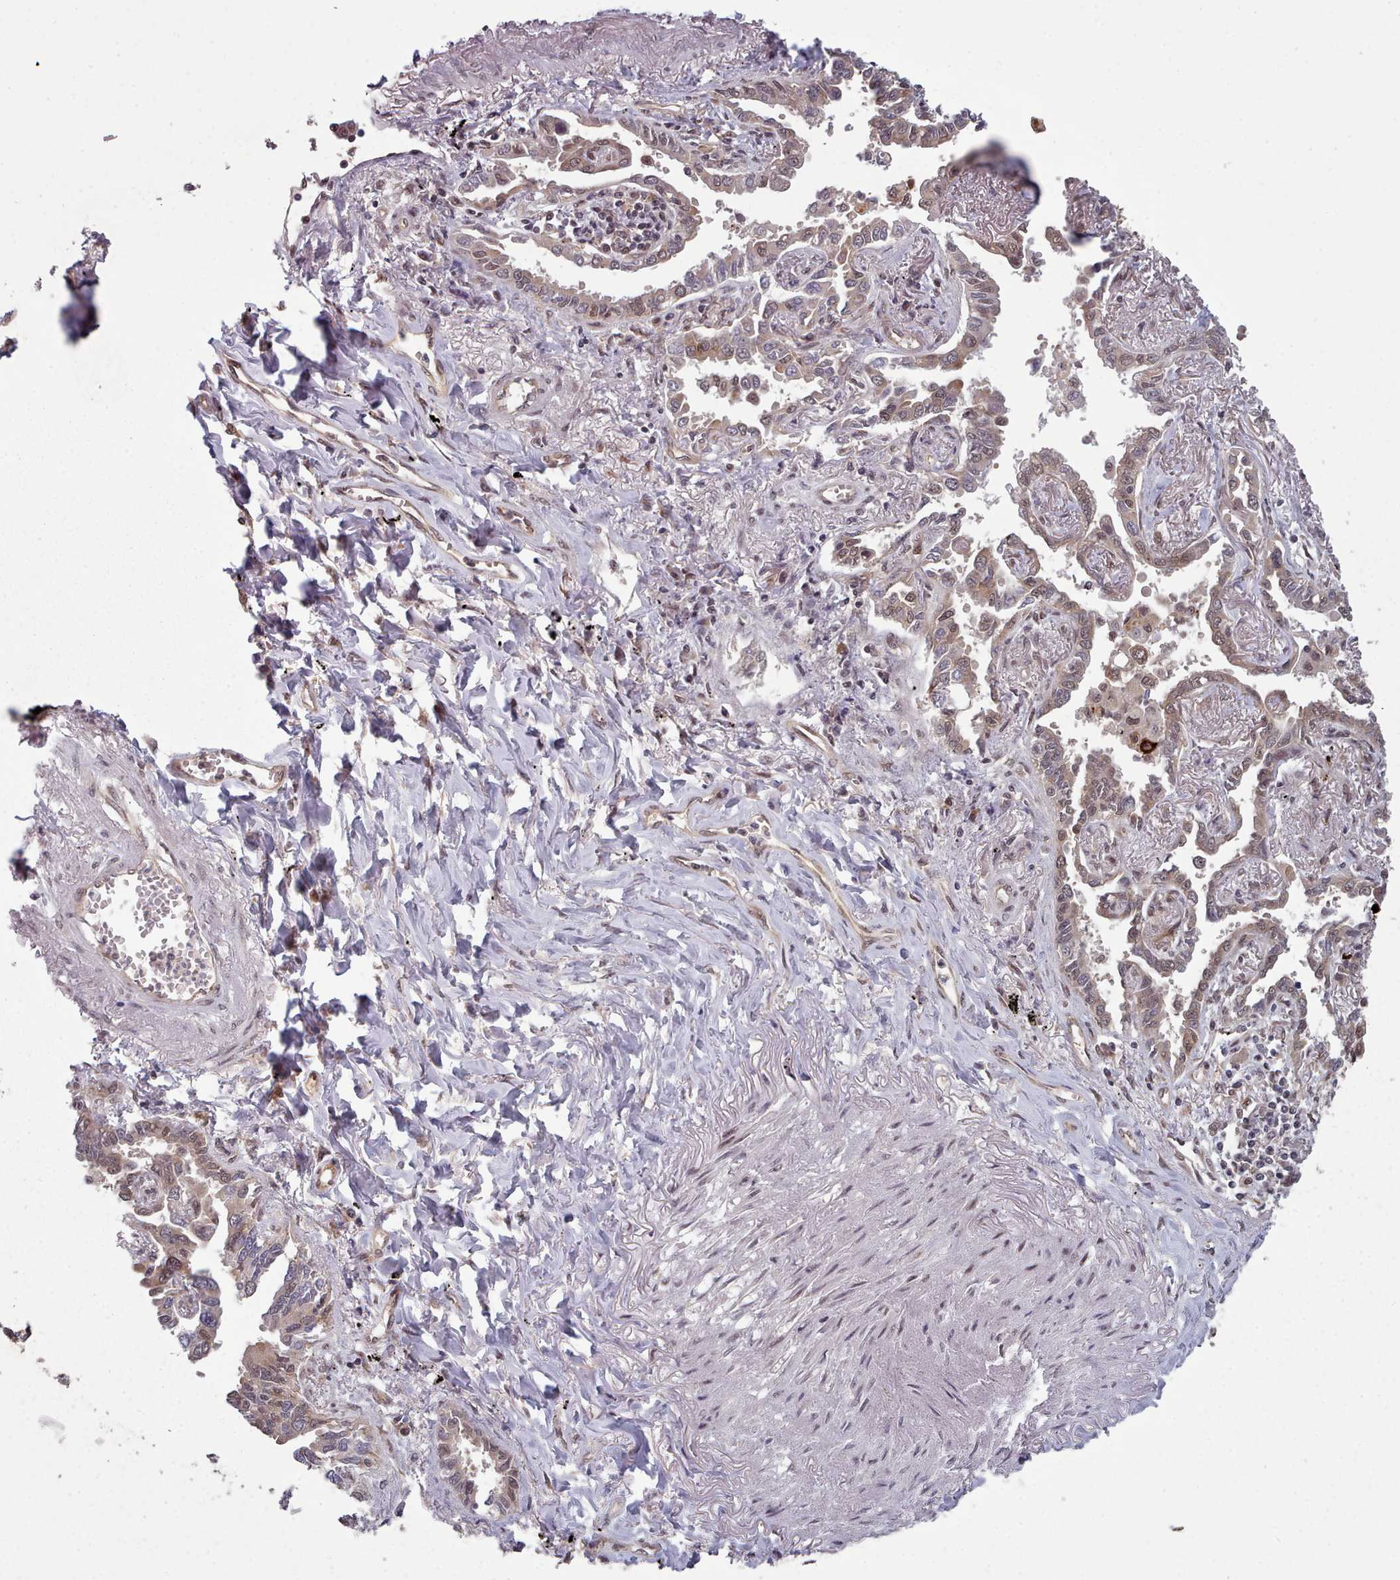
{"staining": {"intensity": "moderate", "quantity": "25%-75%", "location": "cytoplasmic/membranous,nuclear"}, "tissue": "lung cancer", "cell_type": "Tumor cells", "image_type": "cancer", "snomed": [{"axis": "morphology", "description": "Adenocarcinoma, NOS"}, {"axis": "topography", "description": "Lung"}], "caption": "Protein expression analysis of lung cancer demonstrates moderate cytoplasmic/membranous and nuclear expression in about 25%-75% of tumor cells.", "gene": "DHX8", "patient": {"sex": "male", "age": 67}}